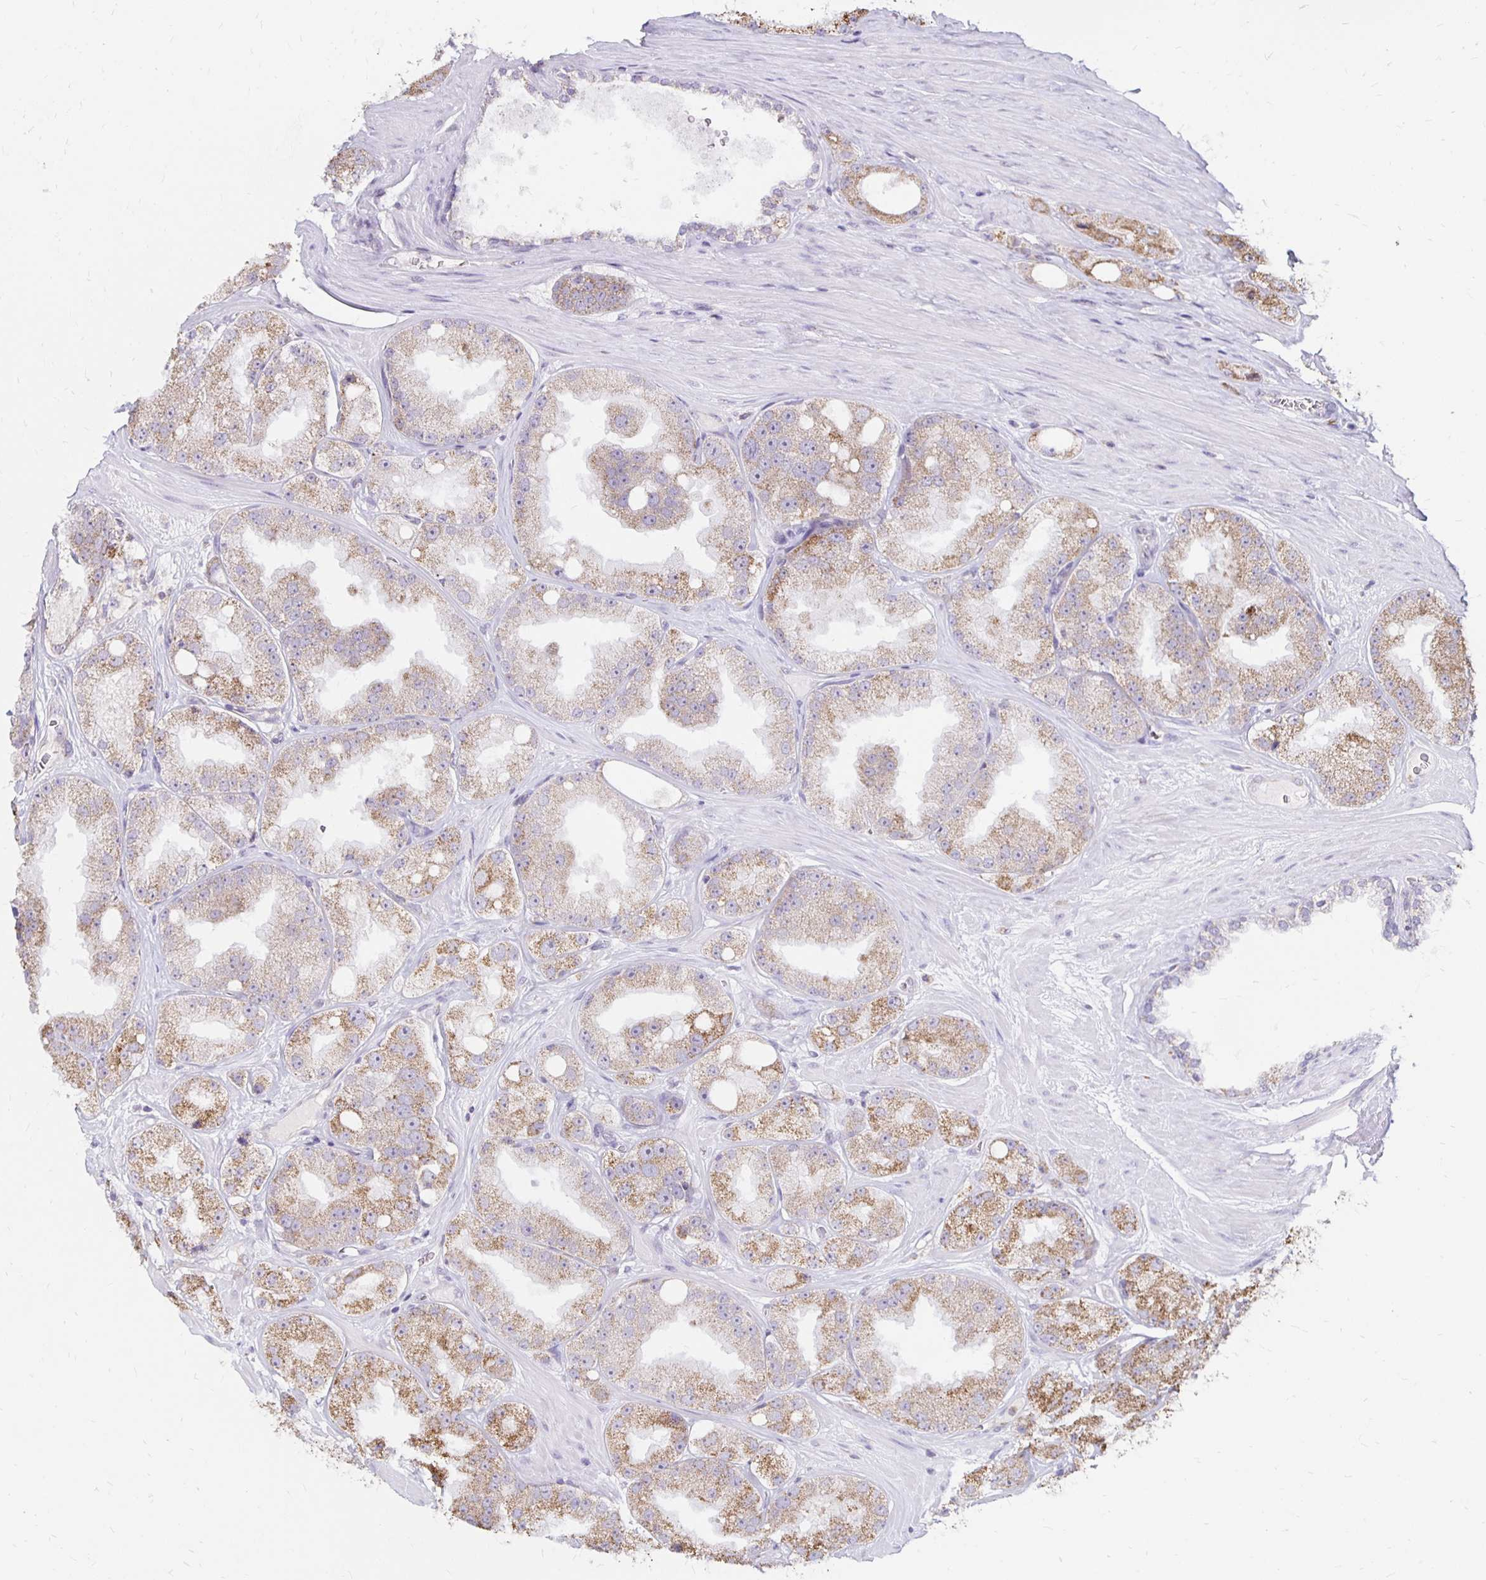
{"staining": {"intensity": "moderate", "quantity": ">75%", "location": "cytoplasmic/membranous"}, "tissue": "prostate cancer", "cell_type": "Tumor cells", "image_type": "cancer", "snomed": [{"axis": "morphology", "description": "Adenocarcinoma, High grade"}, {"axis": "topography", "description": "Prostate"}], "caption": "Prostate cancer (high-grade adenocarcinoma) stained for a protein displays moderate cytoplasmic/membranous positivity in tumor cells.", "gene": "IER3", "patient": {"sex": "male", "age": 66}}